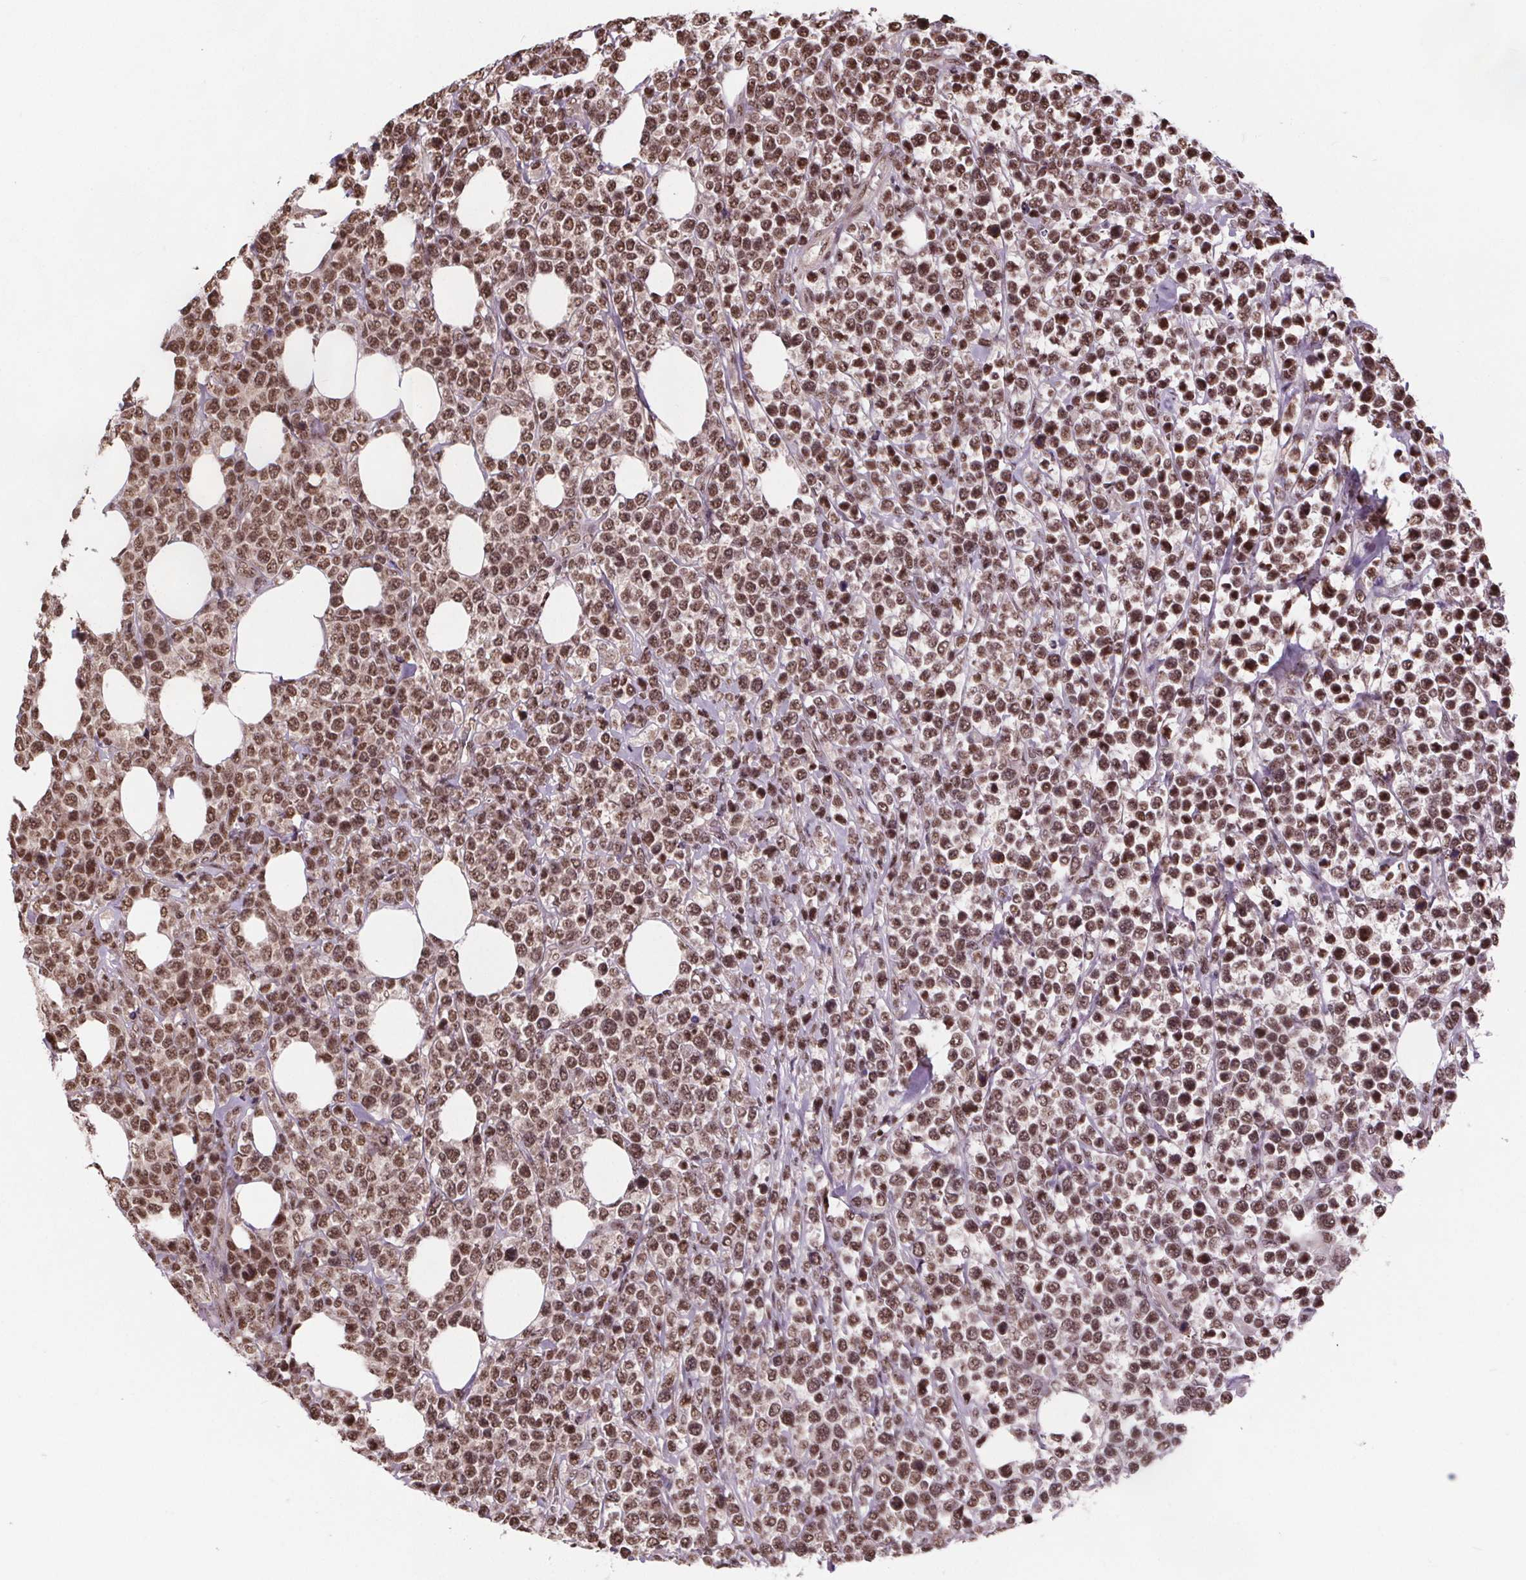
{"staining": {"intensity": "moderate", "quantity": ">75%", "location": "nuclear"}, "tissue": "lymphoma", "cell_type": "Tumor cells", "image_type": "cancer", "snomed": [{"axis": "morphology", "description": "Malignant lymphoma, non-Hodgkin's type, High grade"}, {"axis": "topography", "description": "Soft tissue"}], "caption": "A brown stain shows moderate nuclear positivity of a protein in human high-grade malignant lymphoma, non-Hodgkin's type tumor cells. The staining was performed using DAB to visualize the protein expression in brown, while the nuclei were stained in blue with hematoxylin (Magnification: 20x).", "gene": "JARID2", "patient": {"sex": "female", "age": 56}}